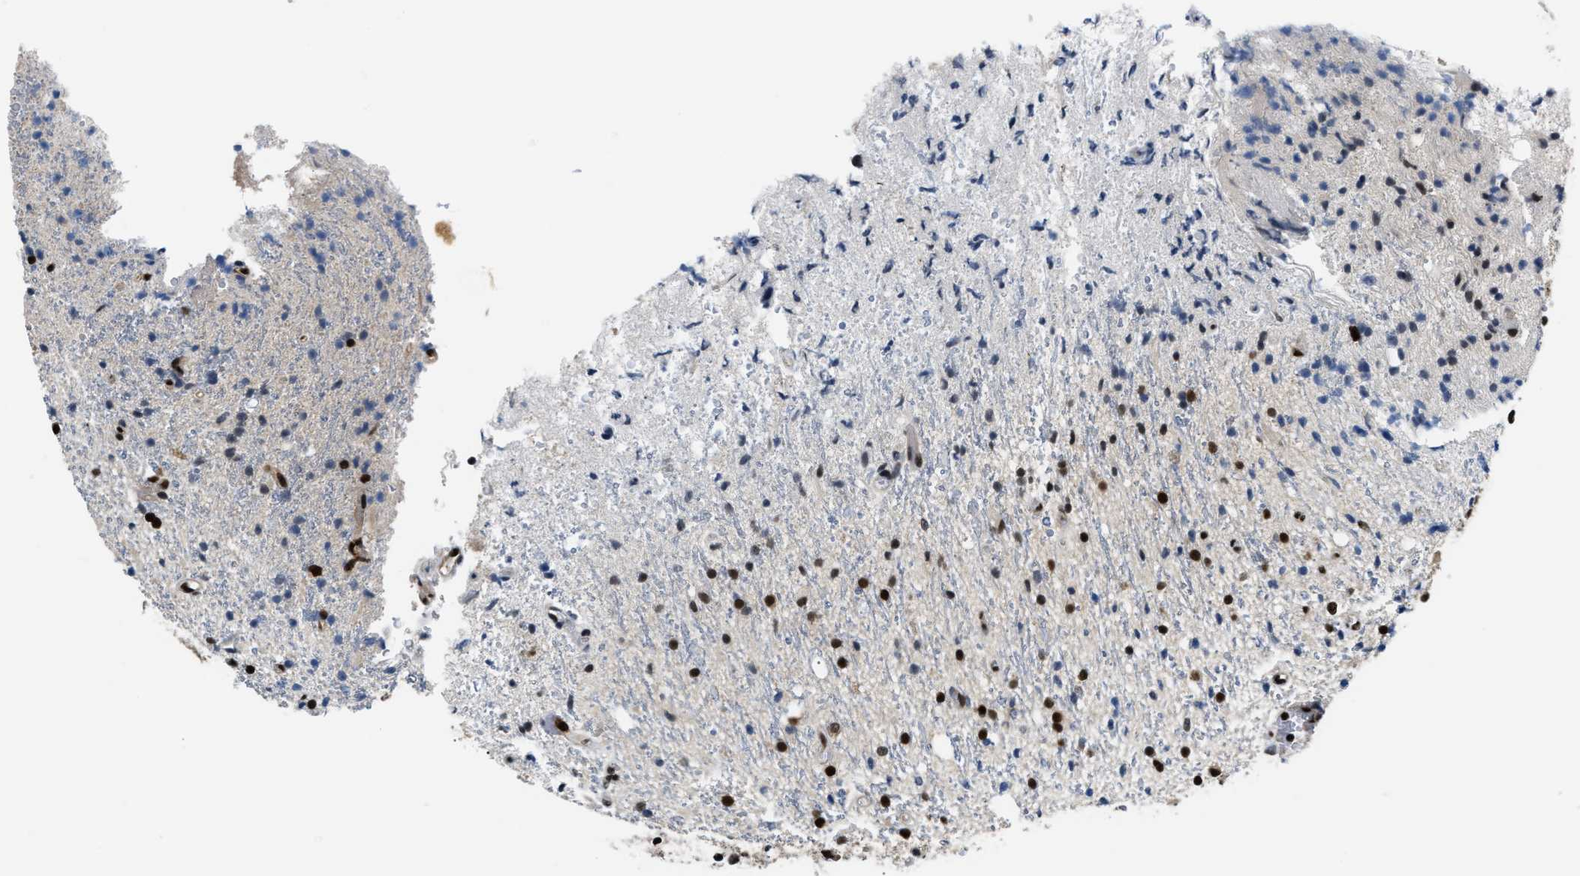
{"staining": {"intensity": "strong", "quantity": "25%-75%", "location": "nuclear"}, "tissue": "glioma", "cell_type": "Tumor cells", "image_type": "cancer", "snomed": [{"axis": "morphology", "description": "Glioma, malignant, High grade"}, {"axis": "topography", "description": "Brain"}], "caption": "This image reveals malignant glioma (high-grade) stained with immunohistochemistry to label a protein in brown. The nuclear of tumor cells show strong positivity for the protein. Nuclei are counter-stained blue.", "gene": "CCNDBP1", "patient": {"sex": "male", "age": 47}}